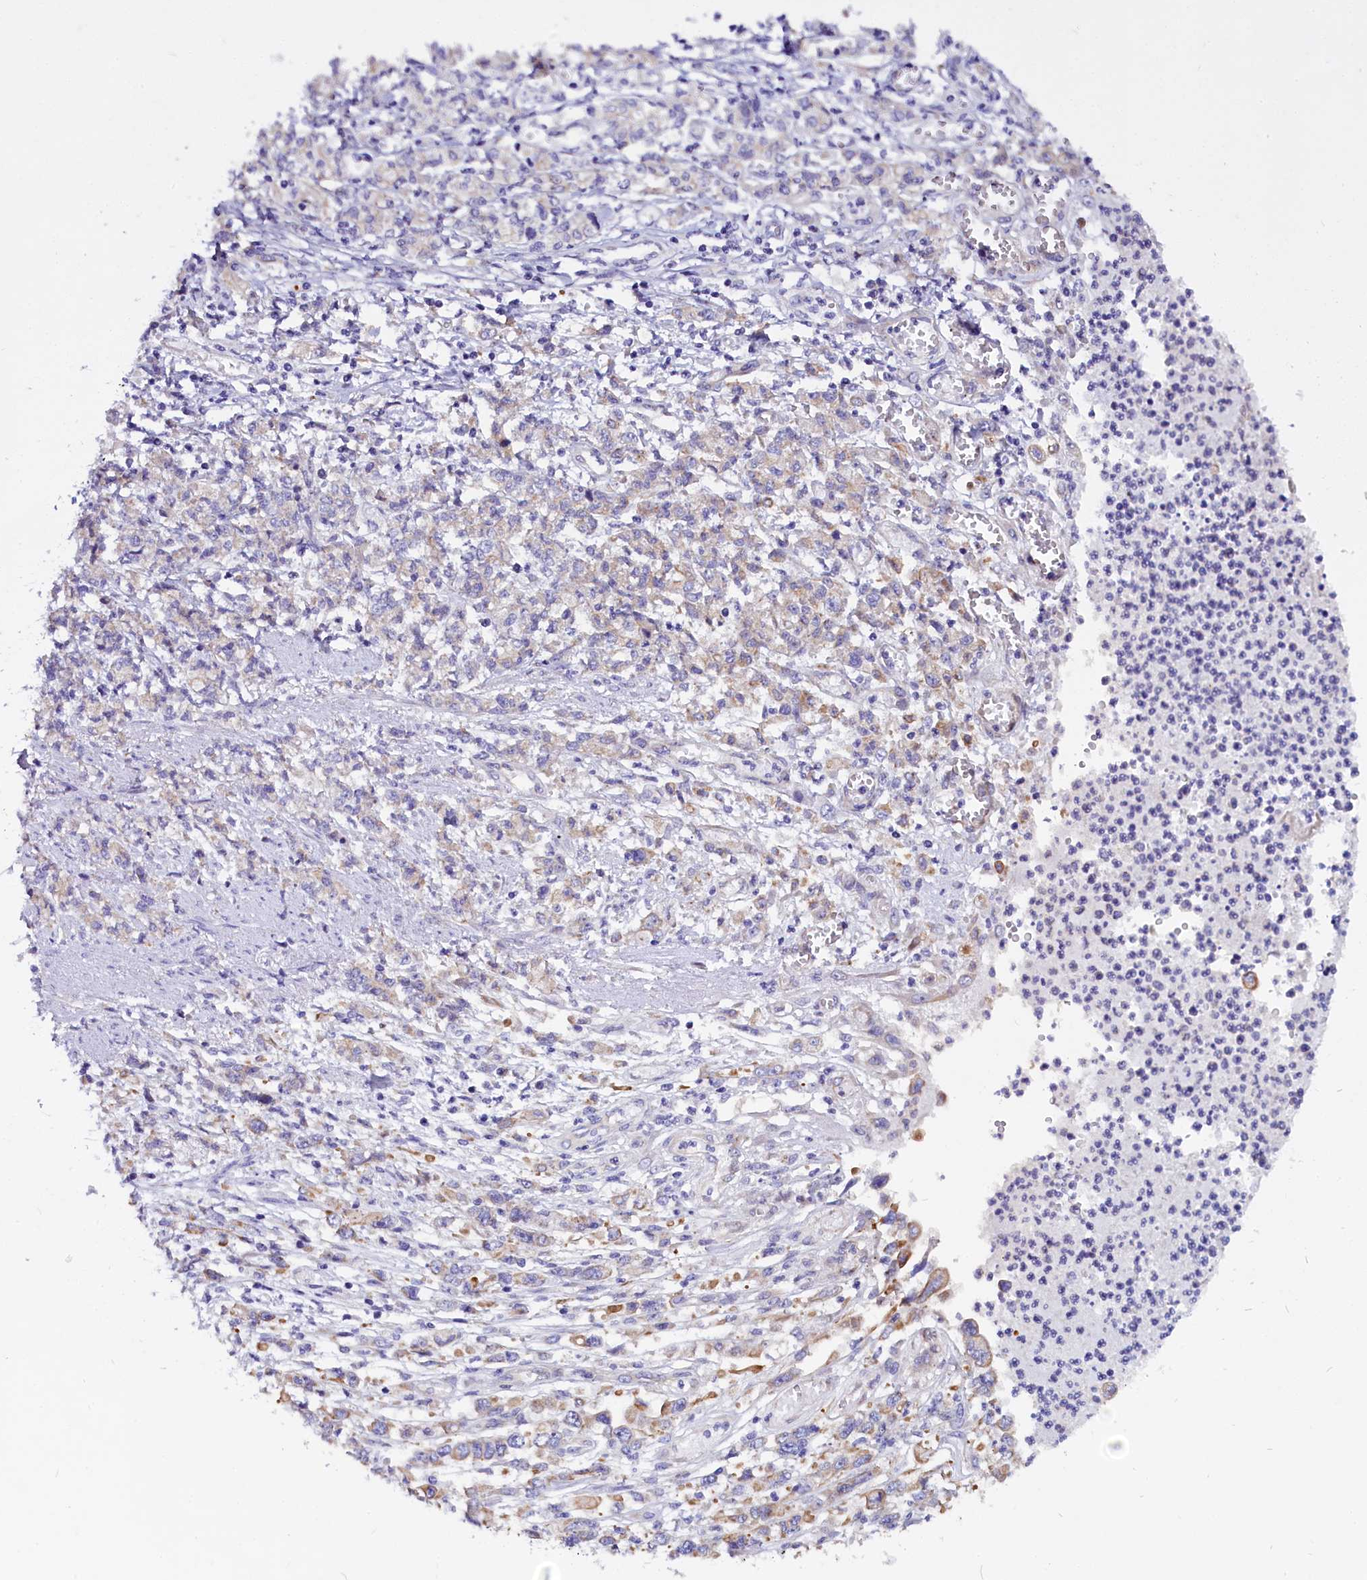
{"staining": {"intensity": "weak", "quantity": "<25%", "location": "cytoplasmic/membranous"}, "tissue": "stomach cancer", "cell_type": "Tumor cells", "image_type": "cancer", "snomed": [{"axis": "morphology", "description": "Adenocarcinoma, NOS"}, {"axis": "topography", "description": "Stomach"}], "caption": "Protein analysis of stomach cancer demonstrates no significant expression in tumor cells.", "gene": "CEP170", "patient": {"sex": "female", "age": 76}}